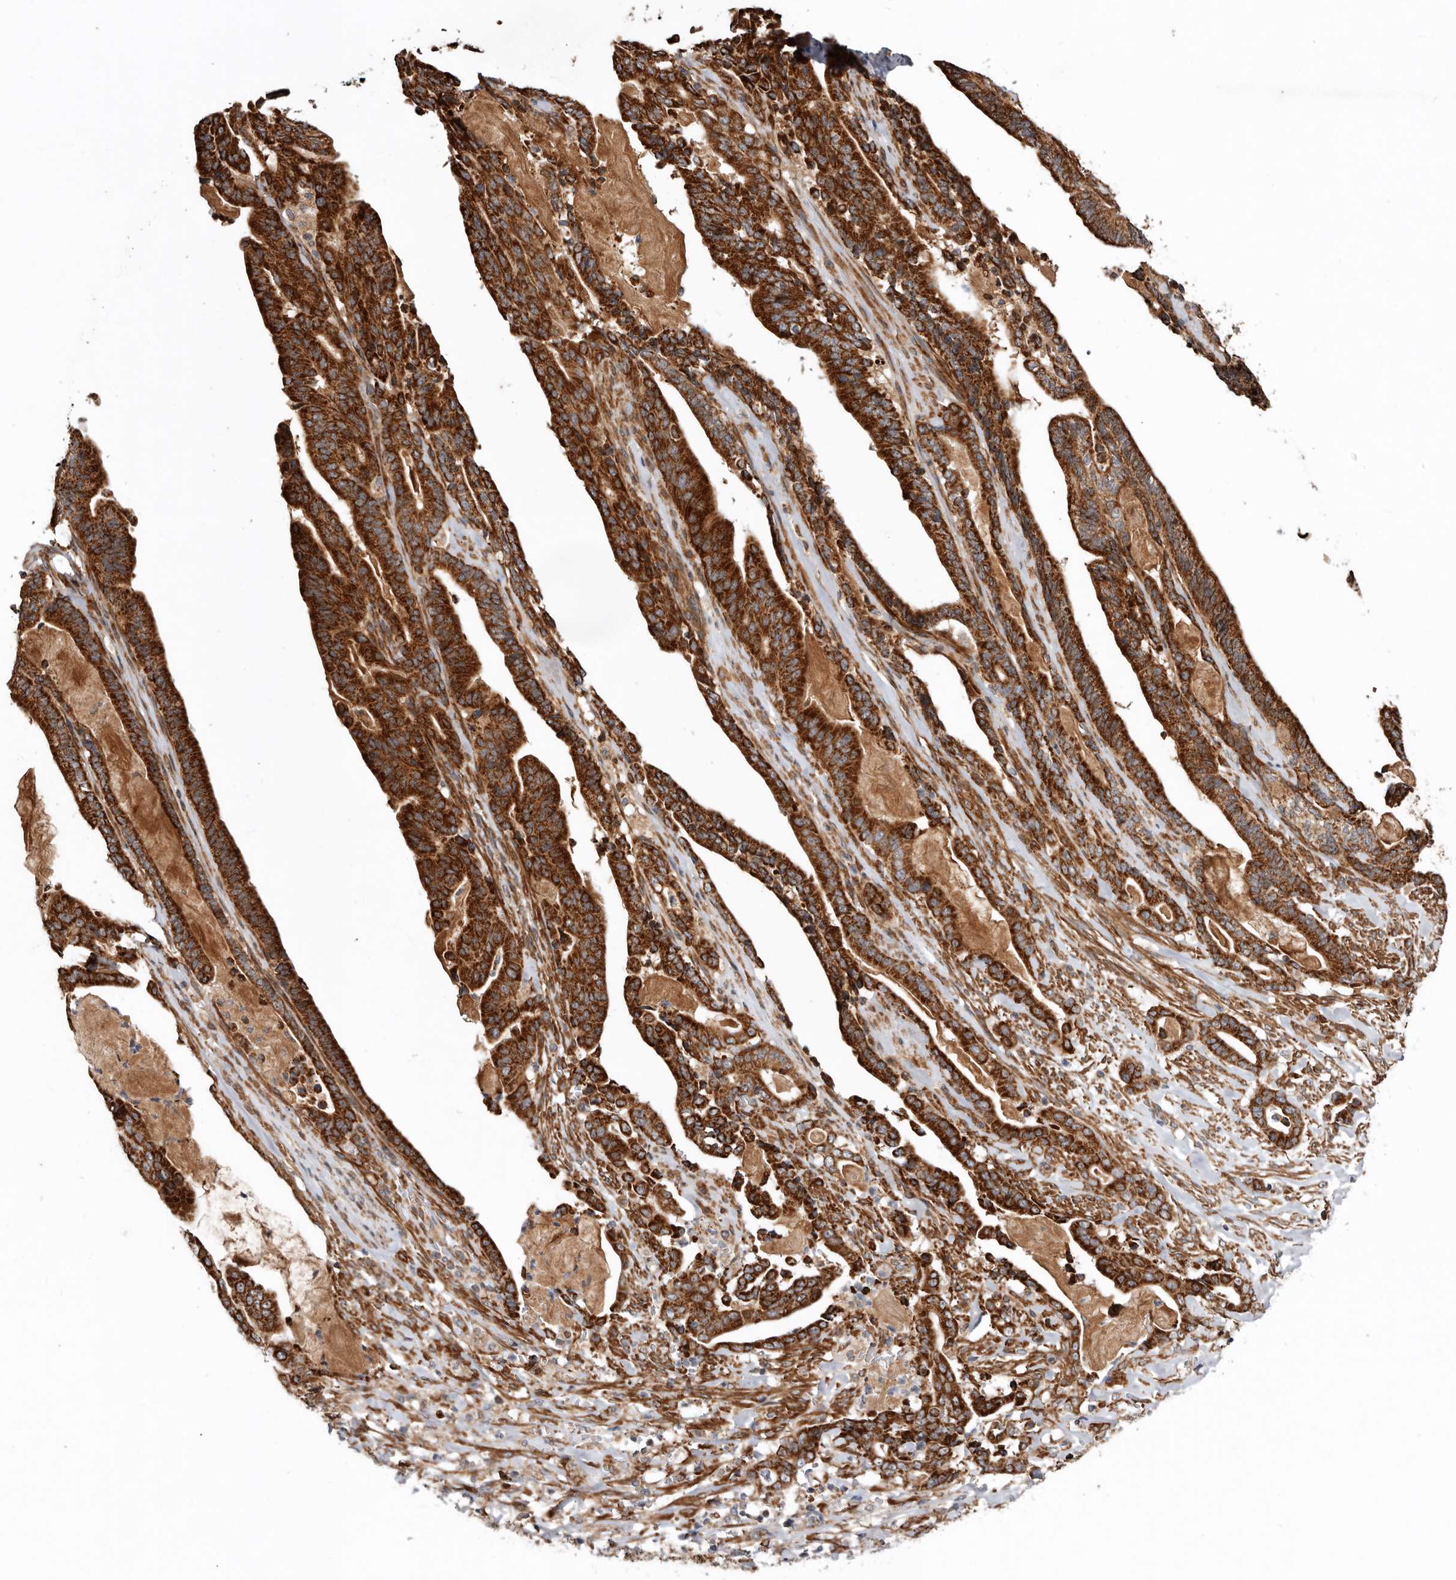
{"staining": {"intensity": "strong", "quantity": ">75%", "location": "cytoplasmic/membranous"}, "tissue": "pancreatic cancer", "cell_type": "Tumor cells", "image_type": "cancer", "snomed": [{"axis": "morphology", "description": "Adenocarcinoma, NOS"}, {"axis": "topography", "description": "Pancreas"}], "caption": "Immunohistochemistry (IHC) micrograph of neoplastic tissue: pancreatic cancer stained using IHC displays high levels of strong protein expression localized specifically in the cytoplasmic/membranous of tumor cells, appearing as a cytoplasmic/membranous brown color.", "gene": "PROKR1", "patient": {"sex": "male", "age": 63}}